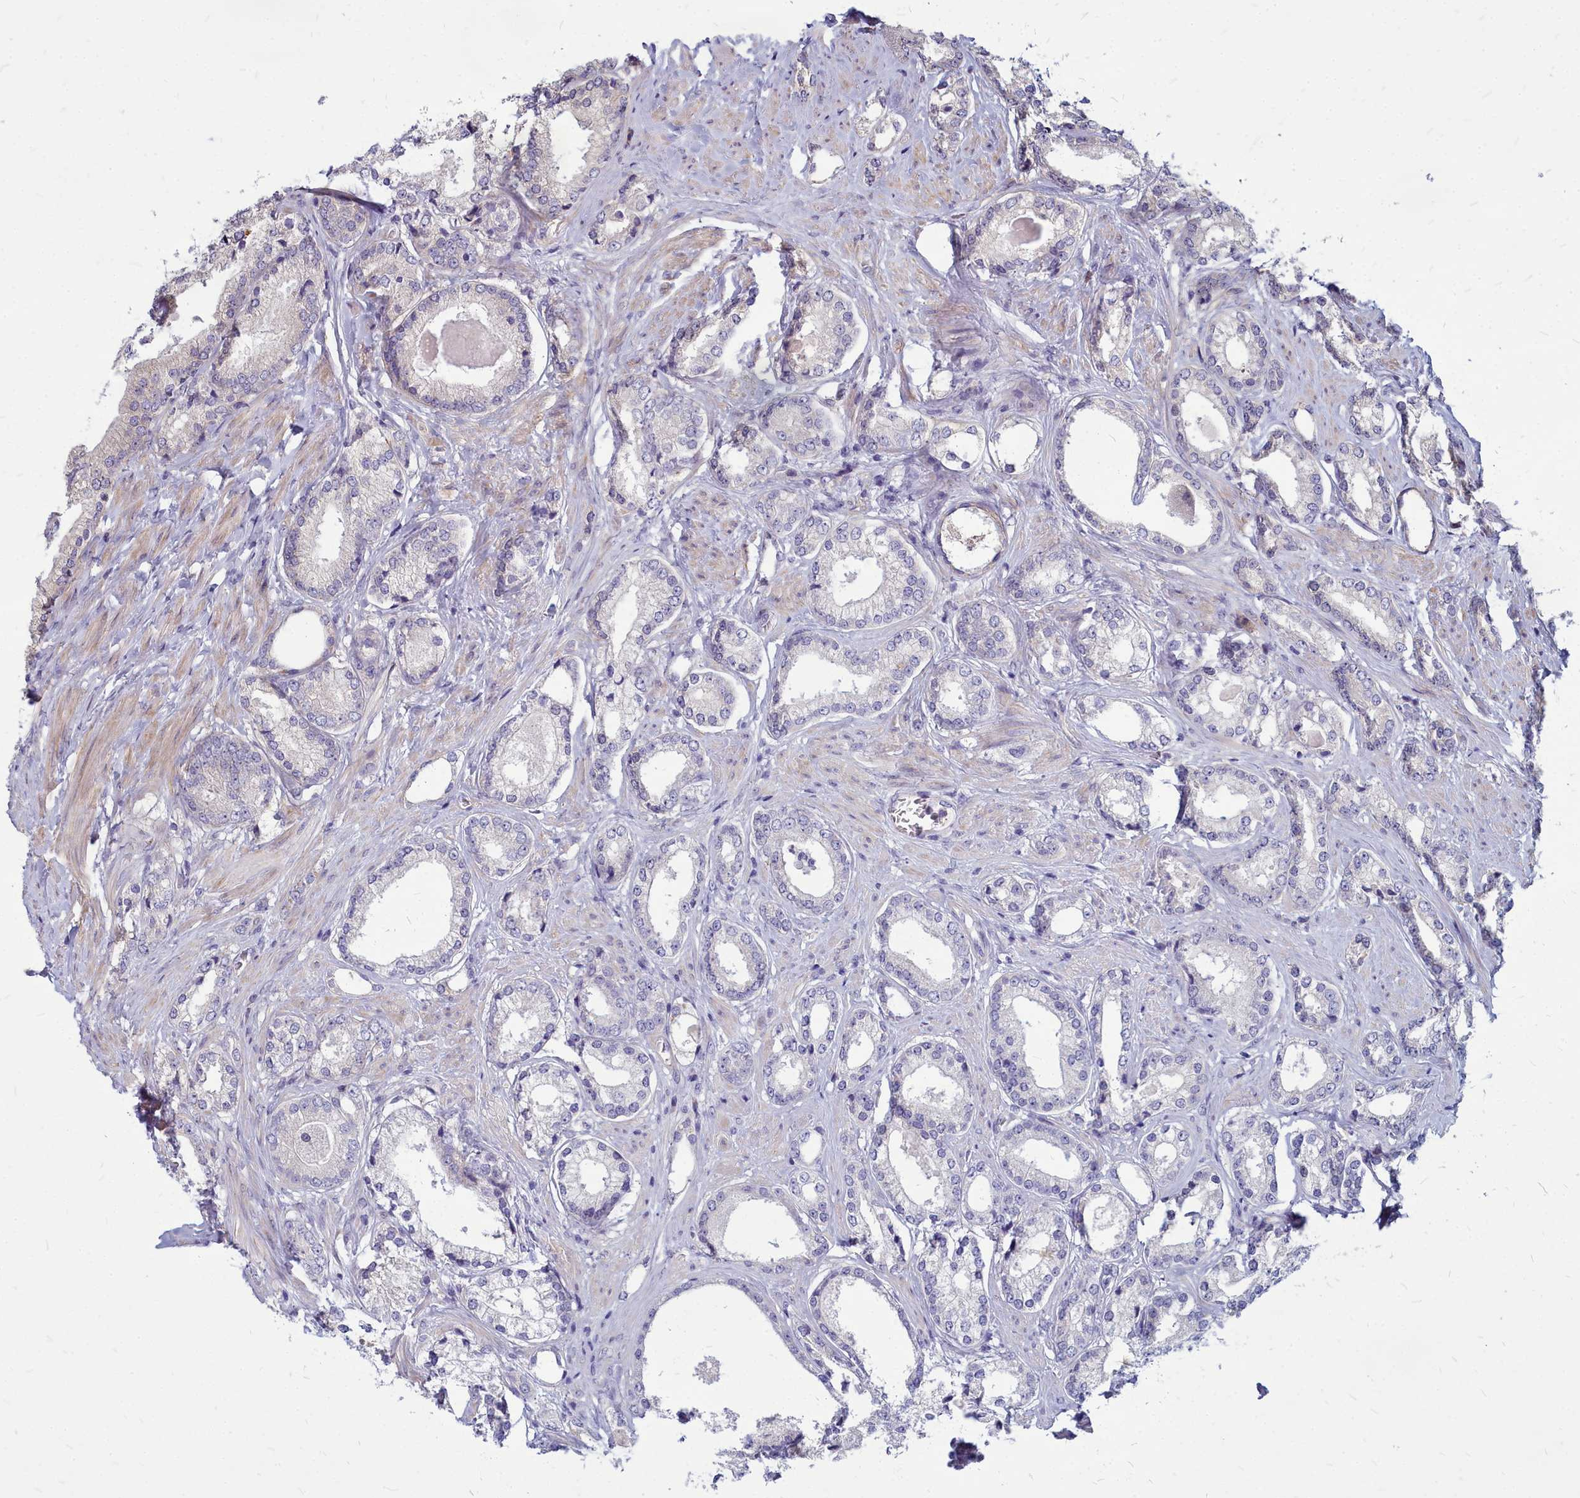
{"staining": {"intensity": "negative", "quantity": "none", "location": "none"}, "tissue": "prostate cancer", "cell_type": "Tumor cells", "image_type": "cancer", "snomed": [{"axis": "morphology", "description": "Adenocarcinoma, Low grade"}, {"axis": "topography", "description": "Prostate"}], "caption": "The IHC micrograph has no significant positivity in tumor cells of prostate low-grade adenocarcinoma tissue.", "gene": "TTC5", "patient": {"sex": "male", "age": 68}}